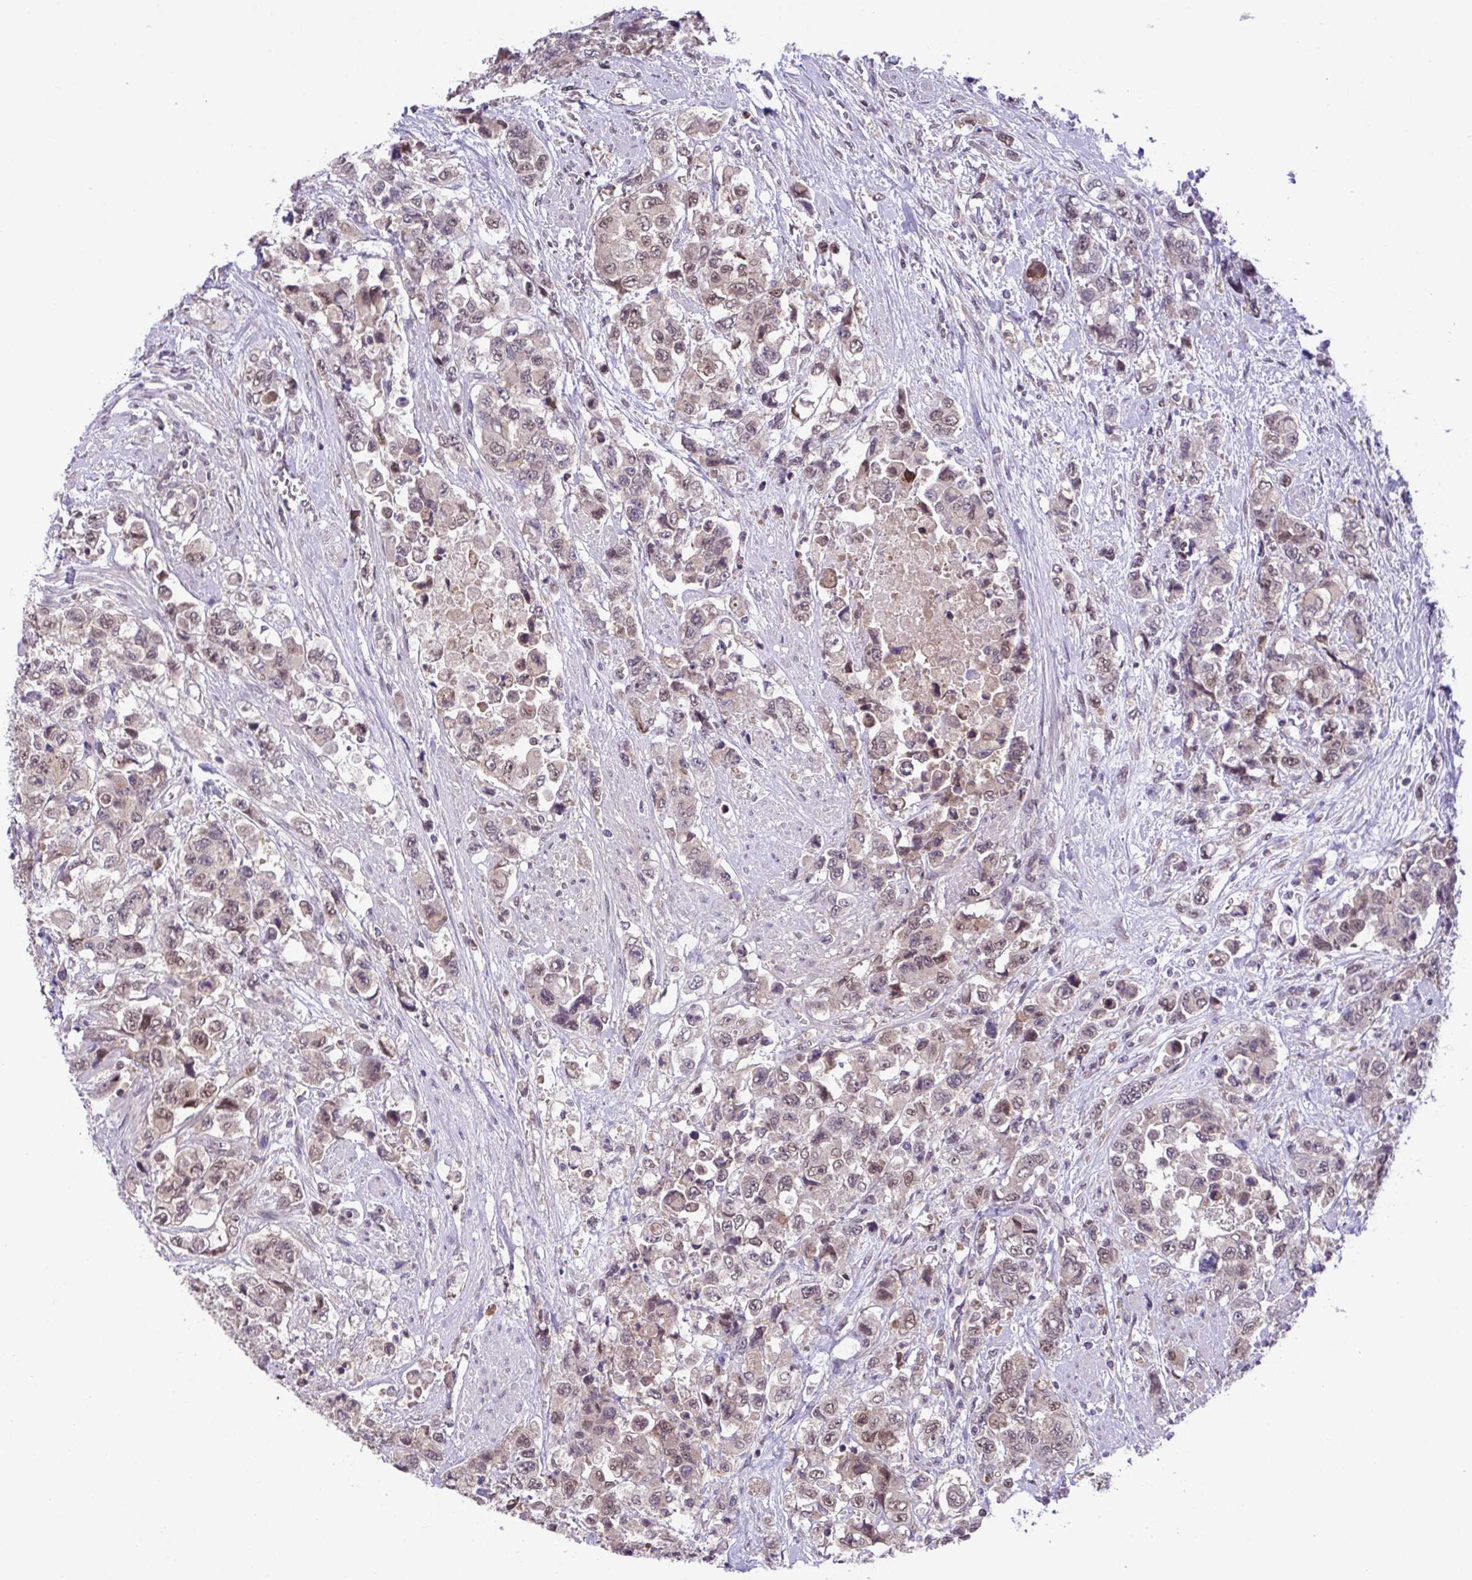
{"staining": {"intensity": "weak", "quantity": ">75%", "location": "nuclear"}, "tissue": "urothelial cancer", "cell_type": "Tumor cells", "image_type": "cancer", "snomed": [{"axis": "morphology", "description": "Urothelial carcinoma, High grade"}, {"axis": "topography", "description": "Urinary bladder"}], "caption": "Tumor cells show low levels of weak nuclear expression in approximately >75% of cells in human urothelial cancer.", "gene": "ZNF444", "patient": {"sex": "female", "age": 78}}